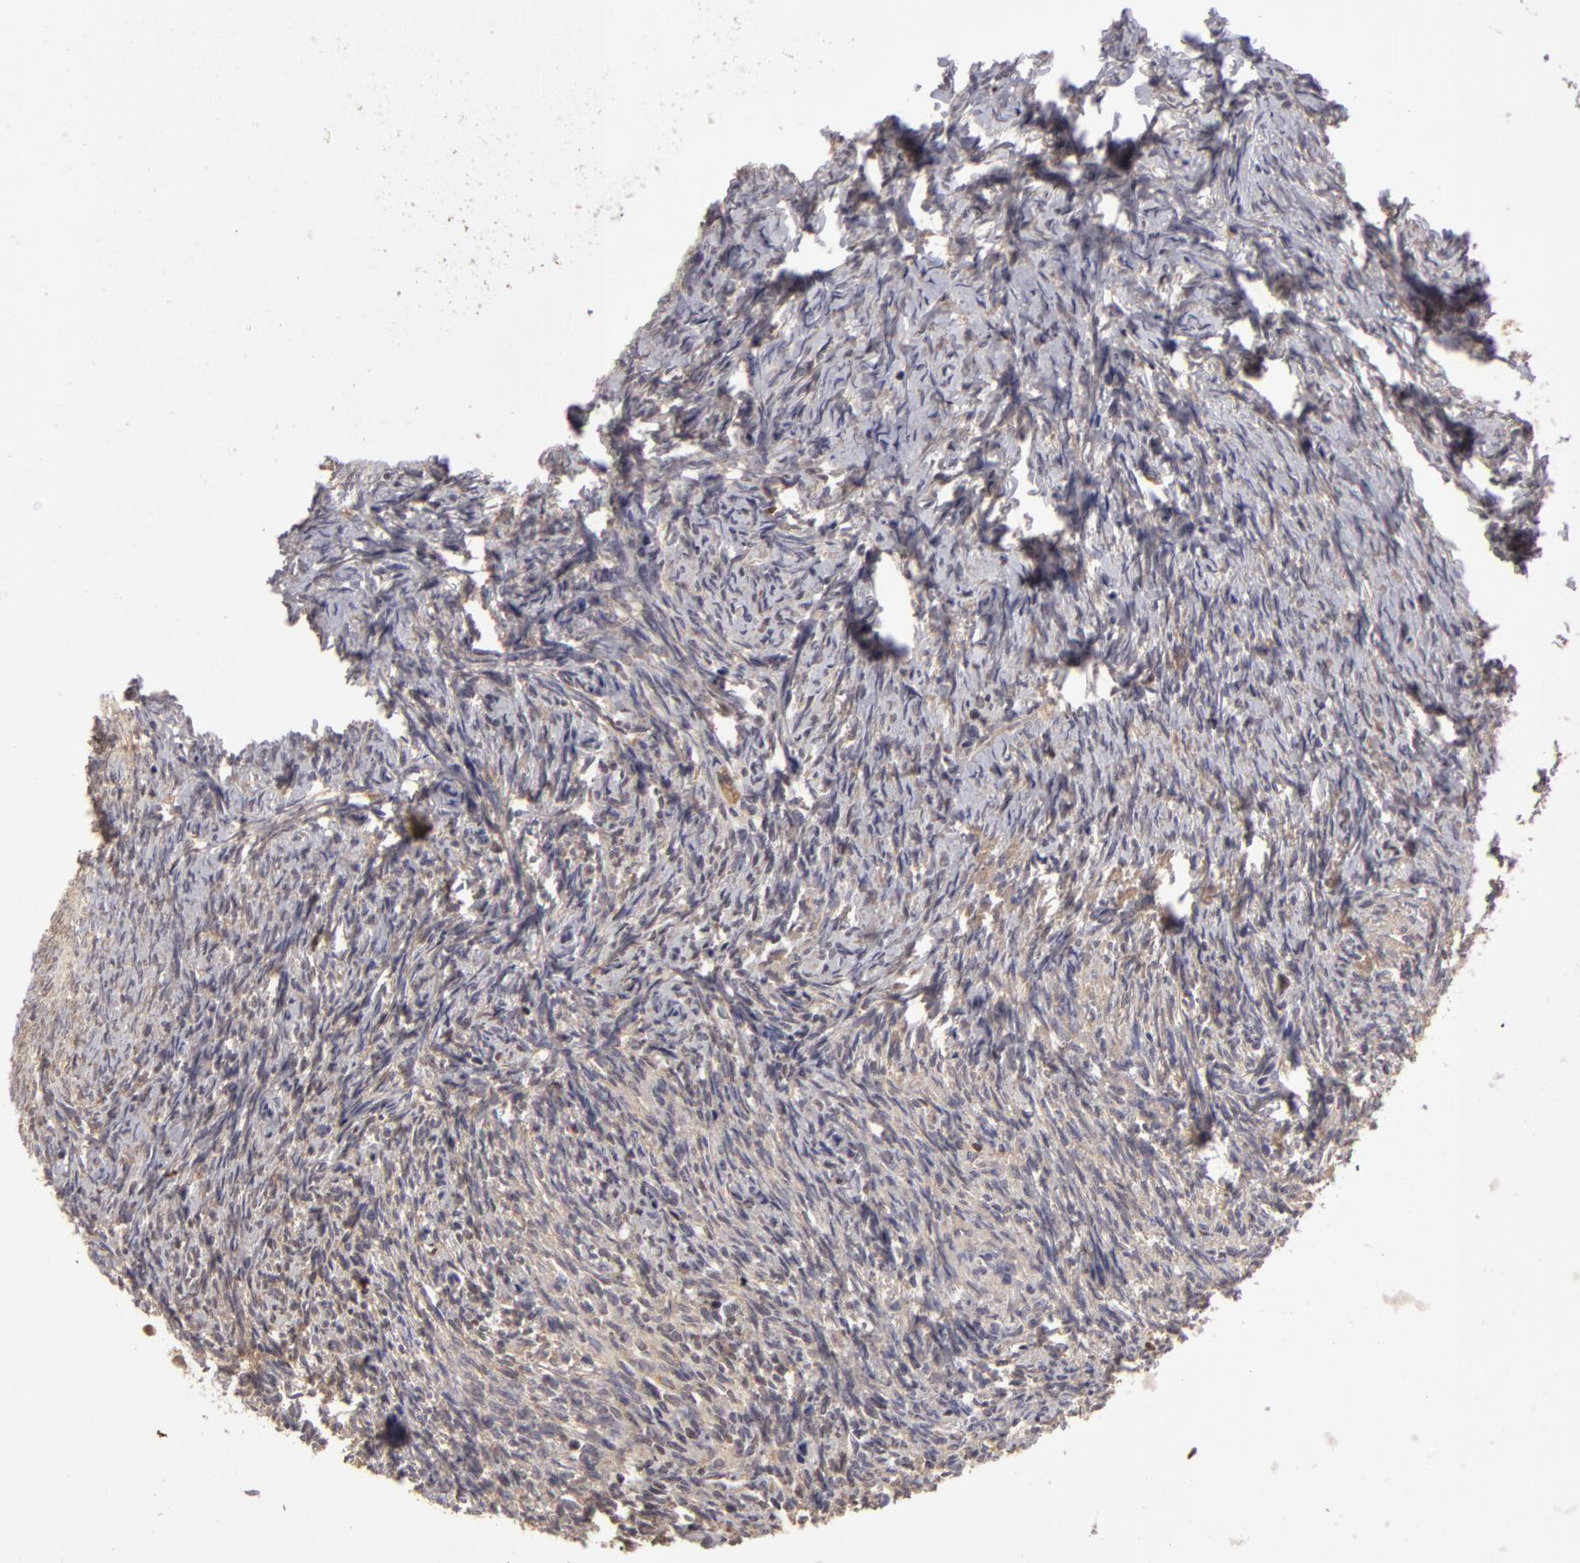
{"staining": {"intensity": "negative", "quantity": "none", "location": "none"}, "tissue": "ovary", "cell_type": "Ovarian stroma cells", "image_type": "normal", "snomed": [{"axis": "morphology", "description": "Normal tissue, NOS"}, {"axis": "topography", "description": "Ovary"}], "caption": "This is a histopathology image of immunohistochemistry staining of benign ovary, which shows no expression in ovarian stroma cells.", "gene": "GNPDA1", "patient": {"sex": "female", "age": 54}}